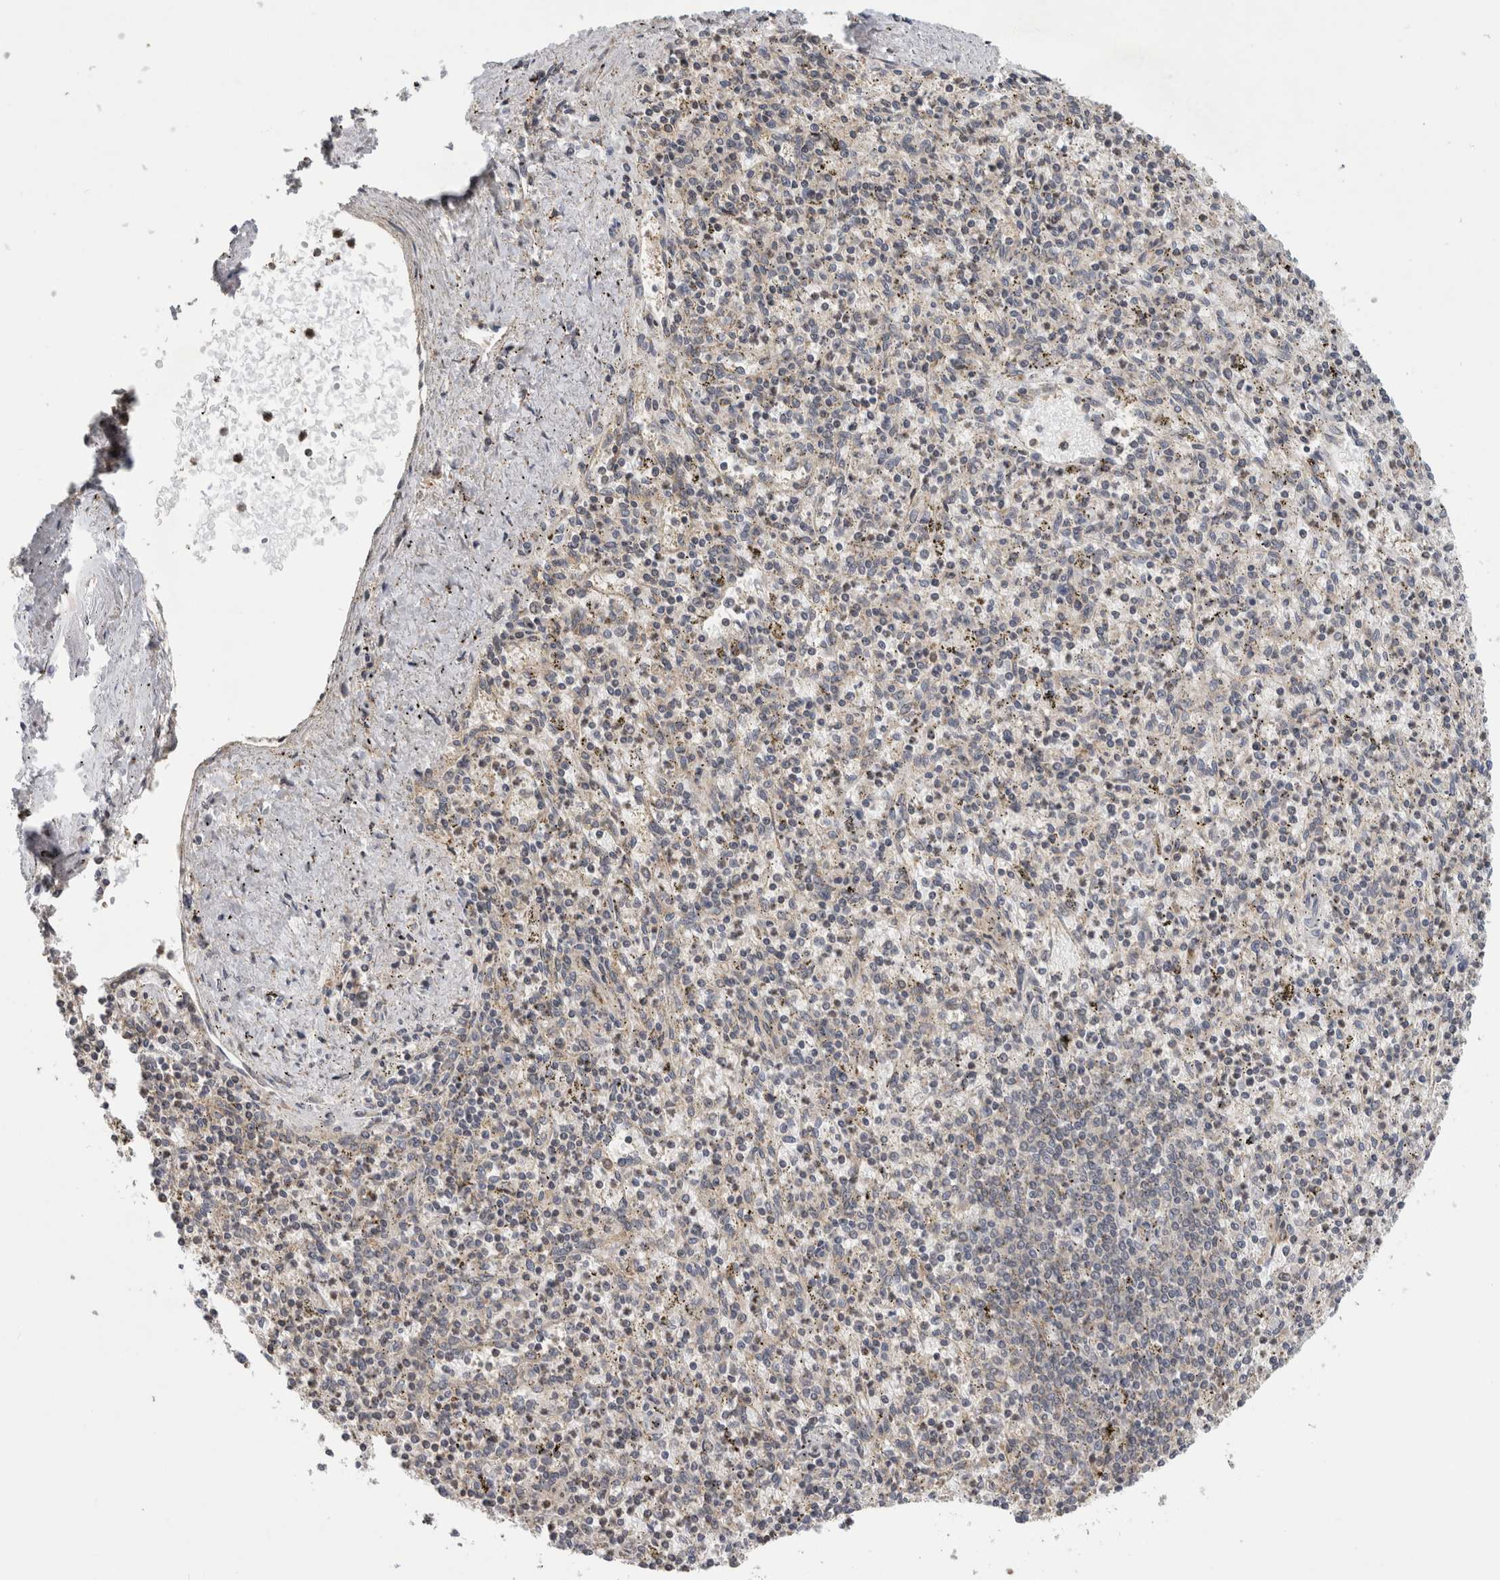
{"staining": {"intensity": "negative", "quantity": "none", "location": "none"}, "tissue": "spleen", "cell_type": "Cells in red pulp", "image_type": "normal", "snomed": [{"axis": "morphology", "description": "Normal tissue, NOS"}, {"axis": "topography", "description": "Spleen"}], "caption": "This image is of unremarkable spleen stained with IHC to label a protein in brown with the nuclei are counter-stained blue. There is no expression in cells in red pulp.", "gene": "PARP6", "patient": {"sex": "male", "age": 72}}